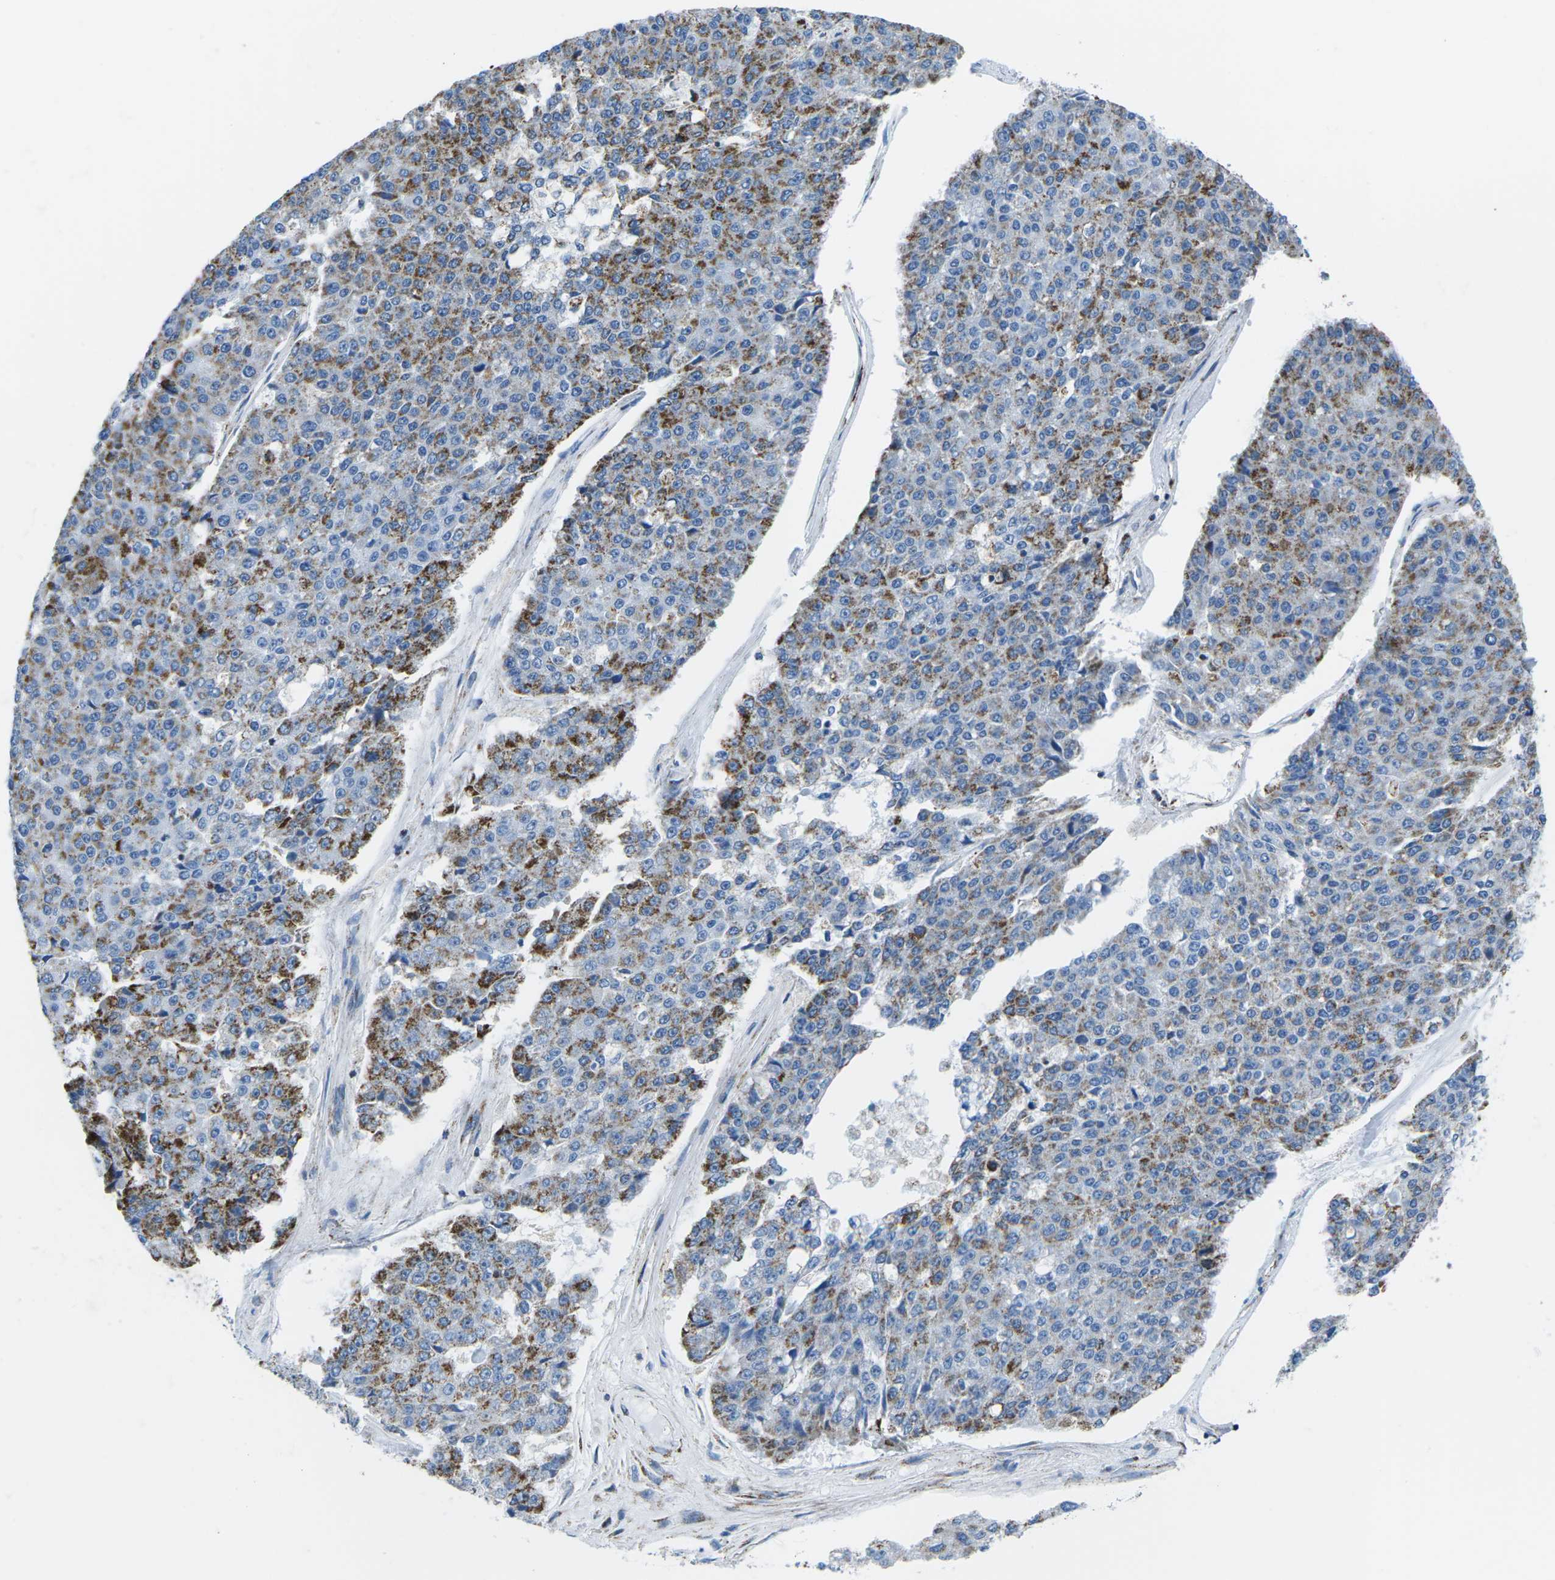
{"staining": {"intensity": "strong", "quantity": "25%-75%", "location": "cytoplasmic/membranous"}, "tissue": "pancreatic cancer", "cell_type": "Tumor cells", "image_type": "cancer", "snomed": [{"axis": "morphology", "description": "Adenocarcinoma, NOS"}, {"axis": "topography", "description": "Pancreas"}], "caption": "Adenocarcinoma (pancreatic) was stained to show a protein in brown. There is high levels of strong cytoplasmic/membranous positivity in about 25%-75% of tumor cells.", "gene": "COX6C", "patient": {"sex": "male", "age": 50}}